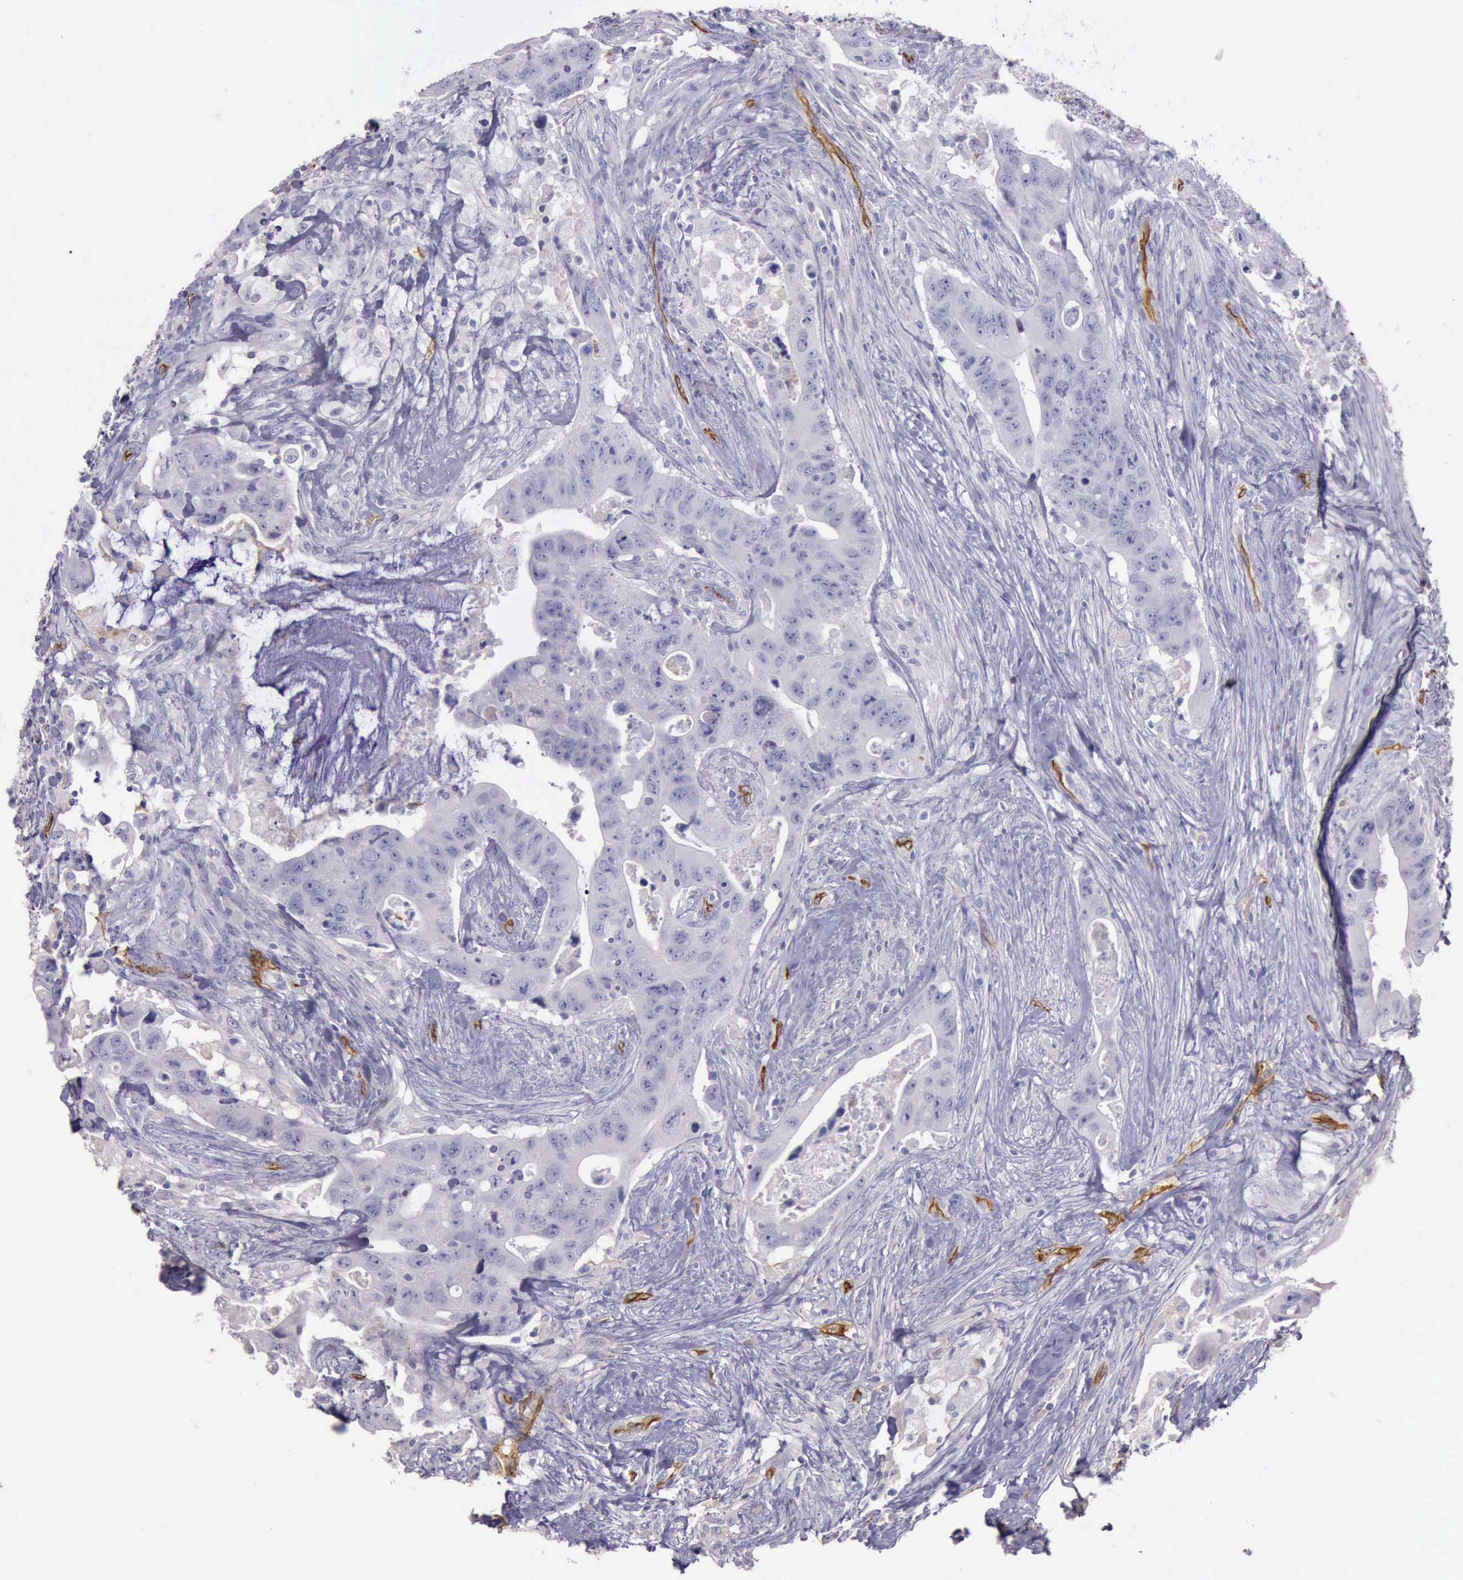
{"staining": {"intensity": "negative", "quantity": "none", "location": "none"}, "tissue": "colorectal cancer", "cell_type": "Tumor cells", "image_type": "cancer", "snomed": [{"axis": "morphology", "description": "Adenocarcinoma, NOS"}, {"axis": "topography", "description": "Rectum"}], "caption": "Immunohistochemical staining of human colorectal adenocarcinoma reveals no significant positivity in tumor cells.", "gene": "TCEANC", "patient": {"sex": "female", "age": 71}}